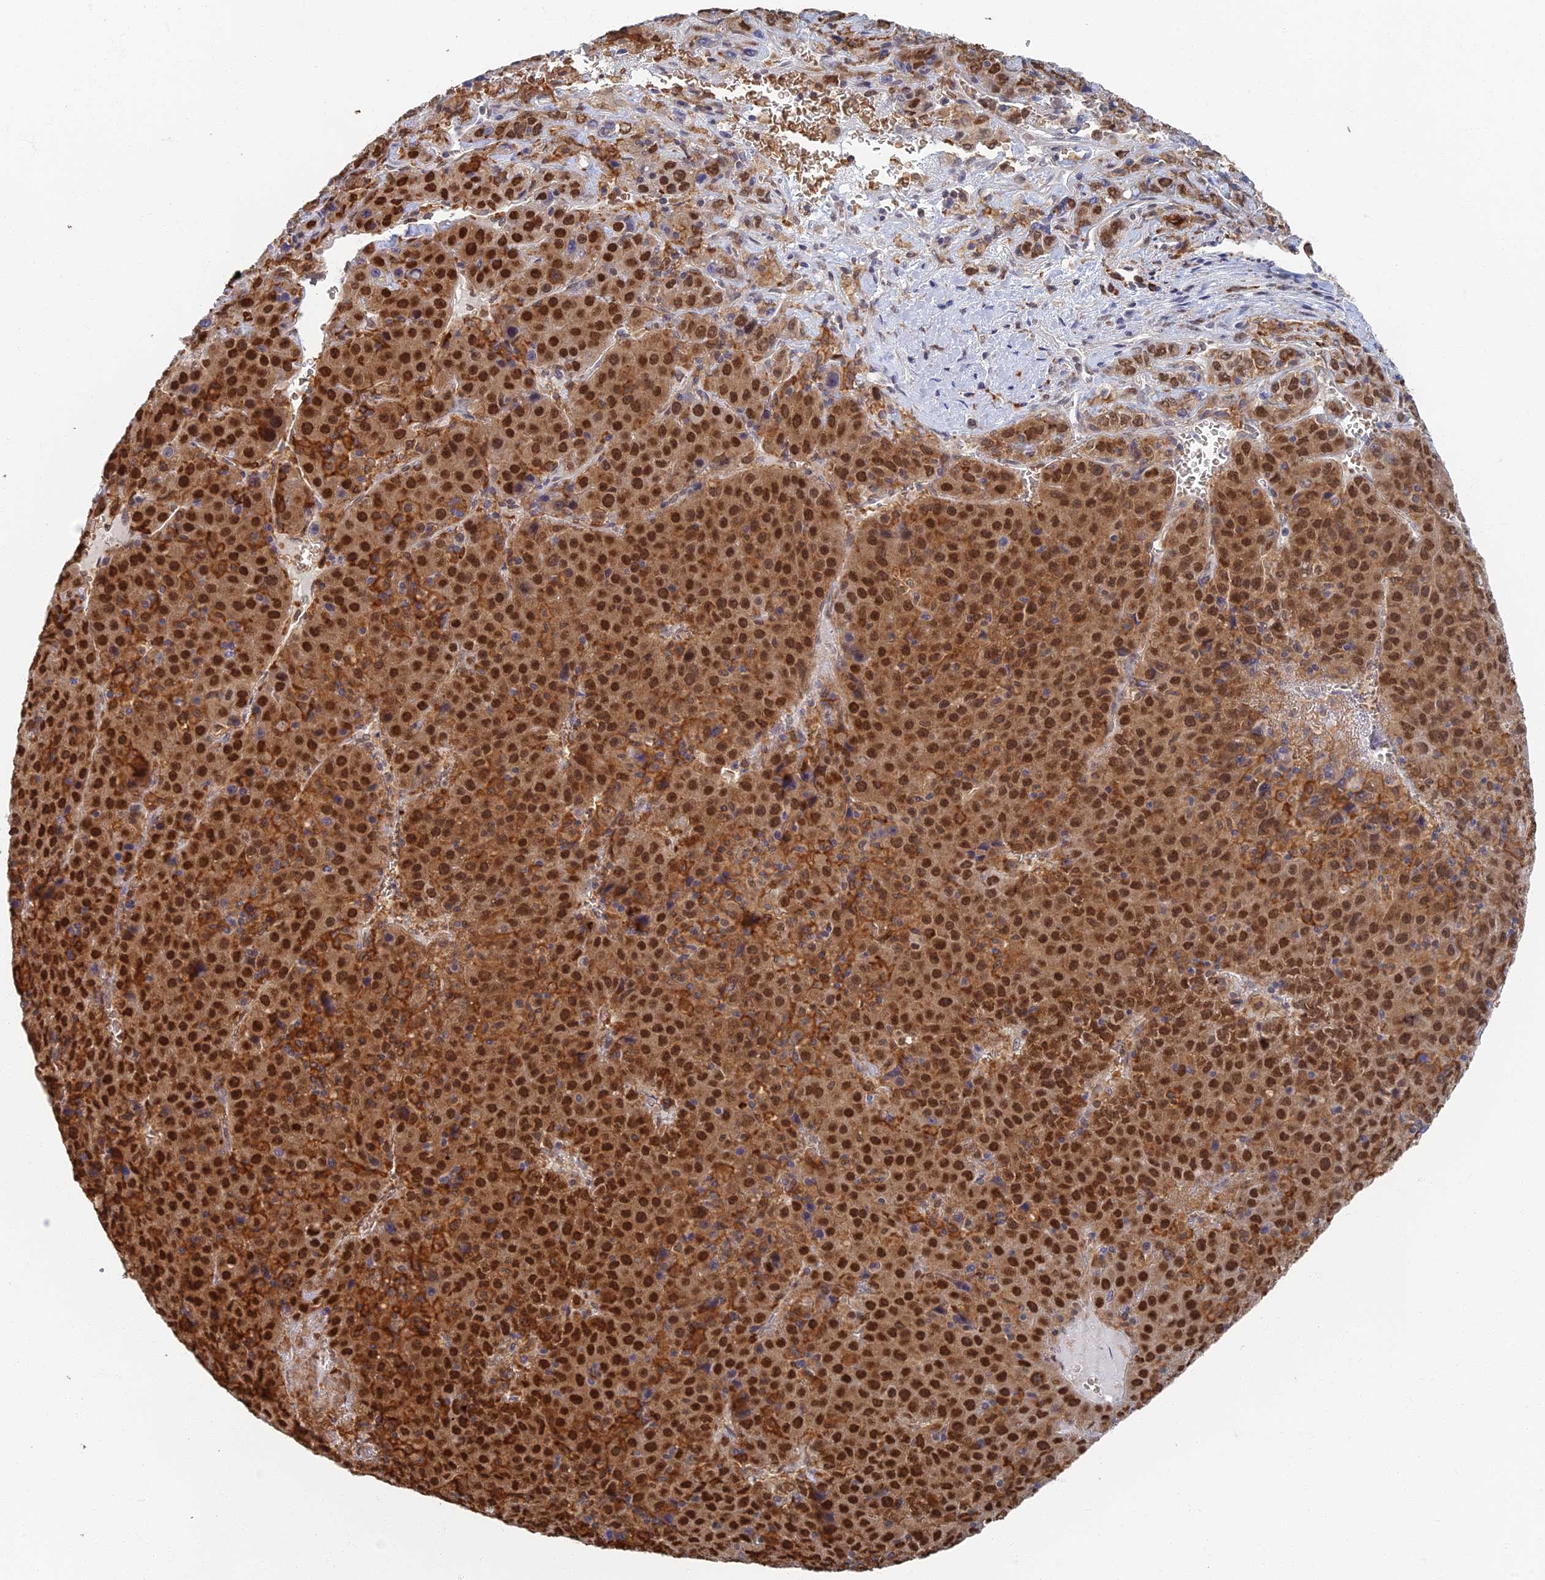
{"staining": {"intensity": "strong", "quantity": ">75%", "location": "cytoplasmic/membranous,nuclear"}, "tissue": "liver cancer", "cell_type": "Tumor cells", "image_type": "cancer", "snomed": [{"axis": "morphology", "description": "Carcinoma, Hepatocellular, NOS"}, {"axis": "topography", "description": "Liver"}], "caption": "Immunohistochemistry of human liver hepatocellular carcinoma displays high levels of strong cytoplasmic/membranous and nuclear expression in about >75% of tumor cells.", "gene": "GPATCH1", "patient": {"sex": "female", "age": 53}}